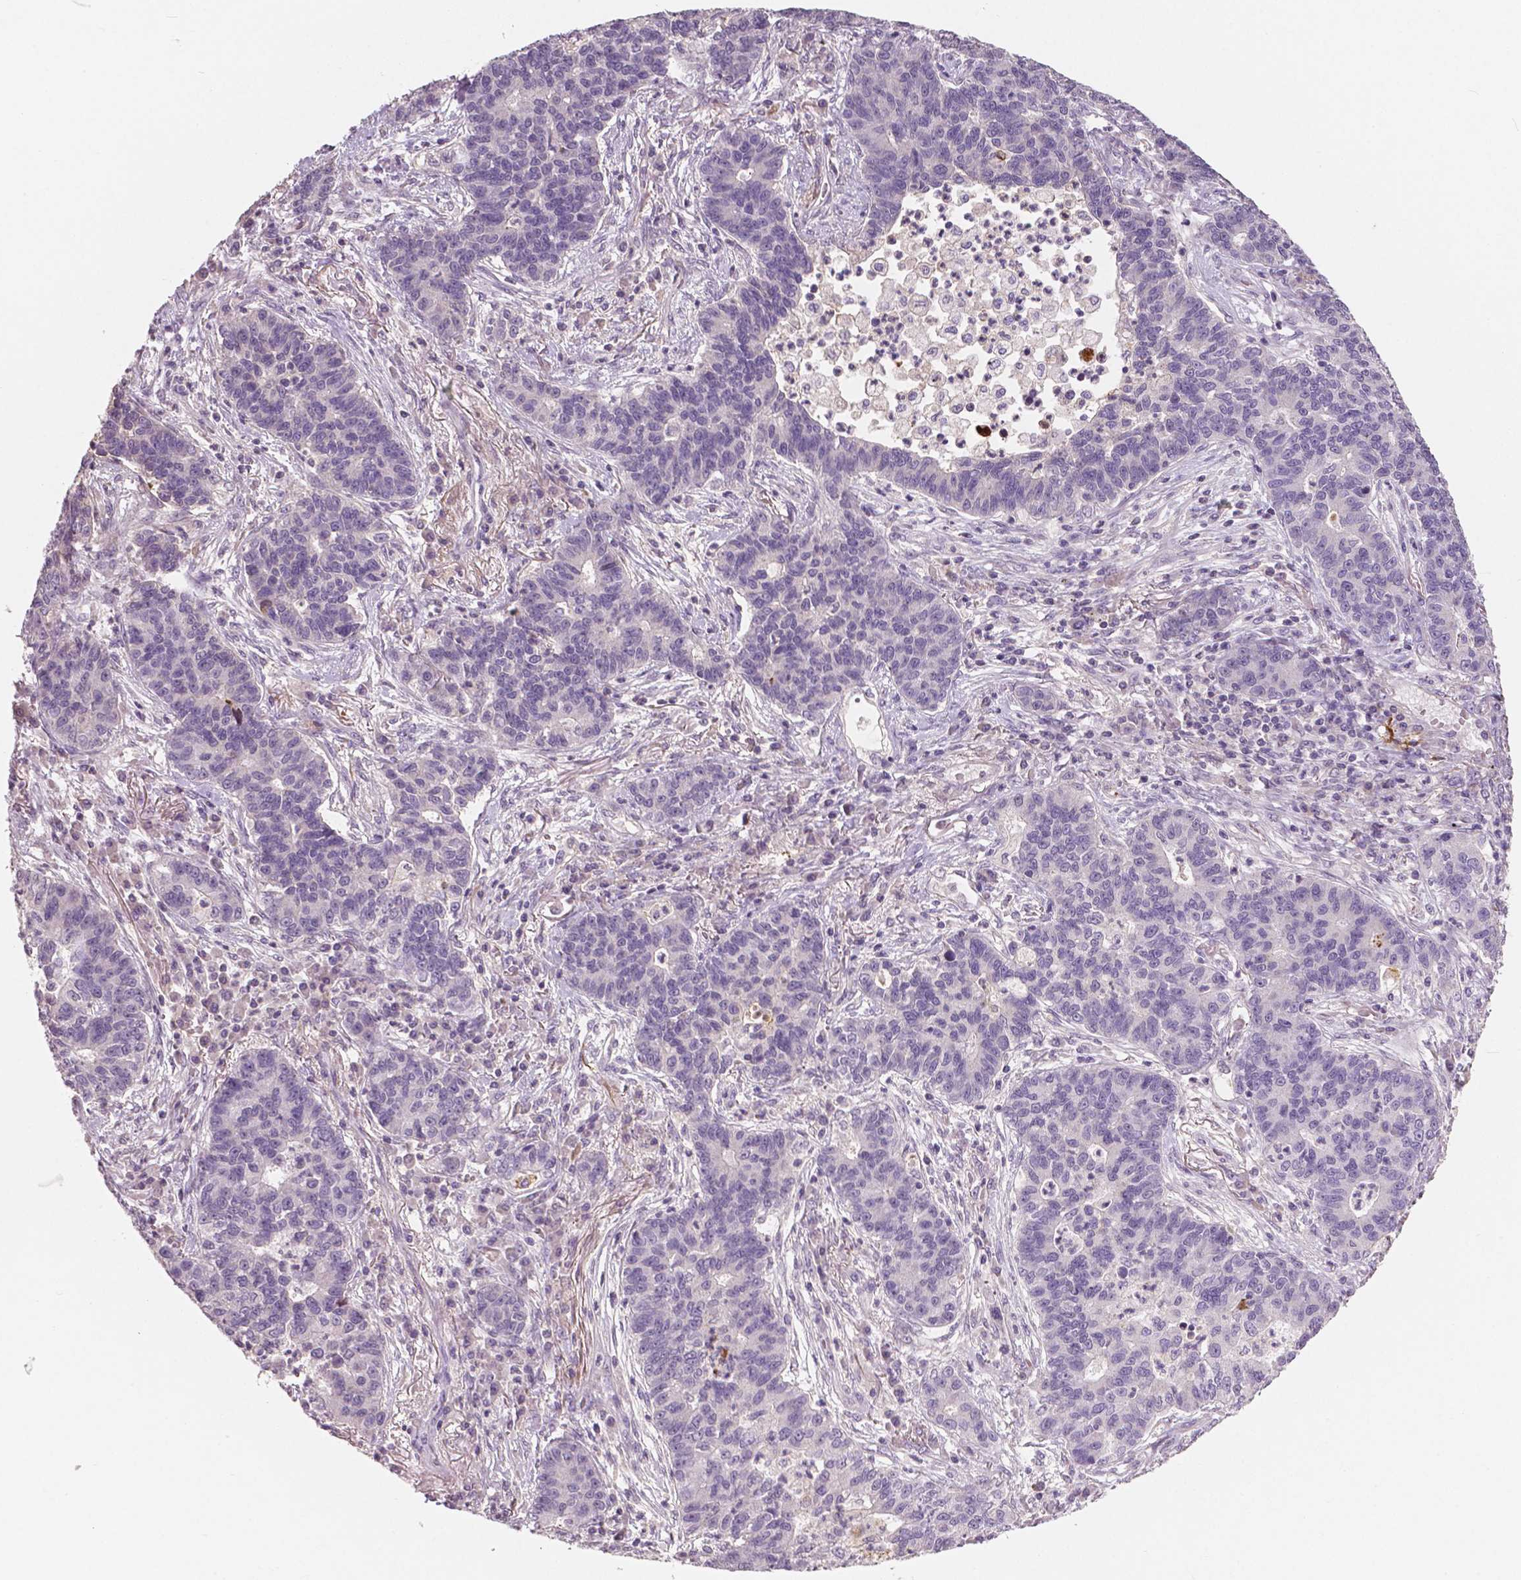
{"staining": {"intensity": "negative", "quantity": "none", "location": "none"}, "tissue": "lung cancer", "cell_type": "Tumor cells", "image_type": "cancer", "snomed": [{"axis": "morphology", "description": "Adenocarcinoma, NOS"}, {"axis": "topography", "description": "Lung"}], "caption": "Histopathology image shows no protein positivity in tumor cells of lung cancer (adenocarcinoma) tissue. (Immunohistochemistry, brightfield microscopy, high magnification).", "gene": "APOA4", "patient": {"sex": "female", "age": 57}}